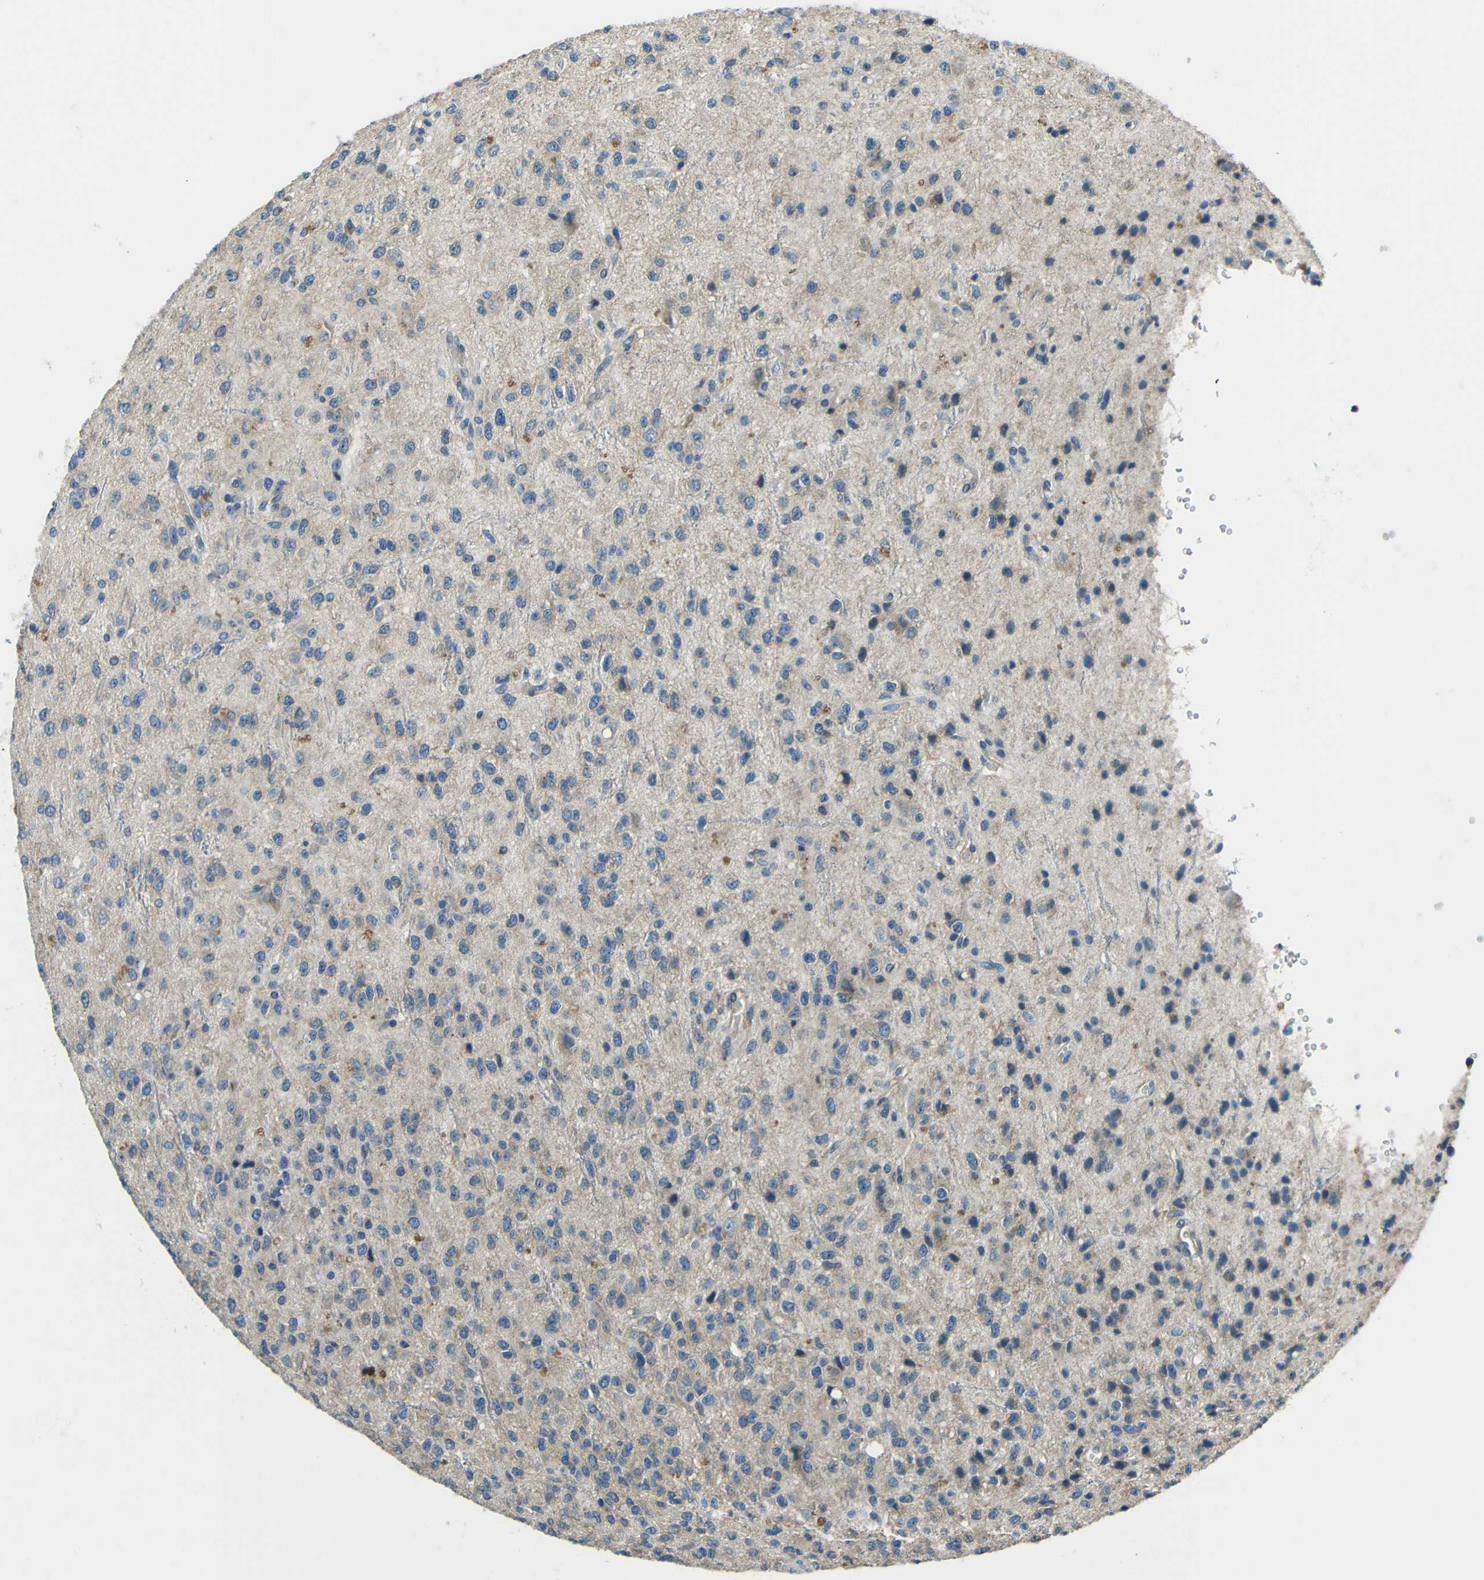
{"staining": {"intensity": "weak", "quantity": "<25%", "location": "cytoplasmic/membranous"}, "tissue": "glioma", "cell_type": "Tumor cells", "image_type": "cancer", "snomed": [{"axis": "morphology", "description": "Glioma, malignant, High grade"}, {"axis": "topography", "description": "pancreas cauda"}], "caption": "This is a image of immunohistochemistry (IHC) staining of malignant glioma (high-grade), which shows no expression in tumor cells.", "gene": "CYP26B1", "patient": {"sex": "male", "age": 60}}